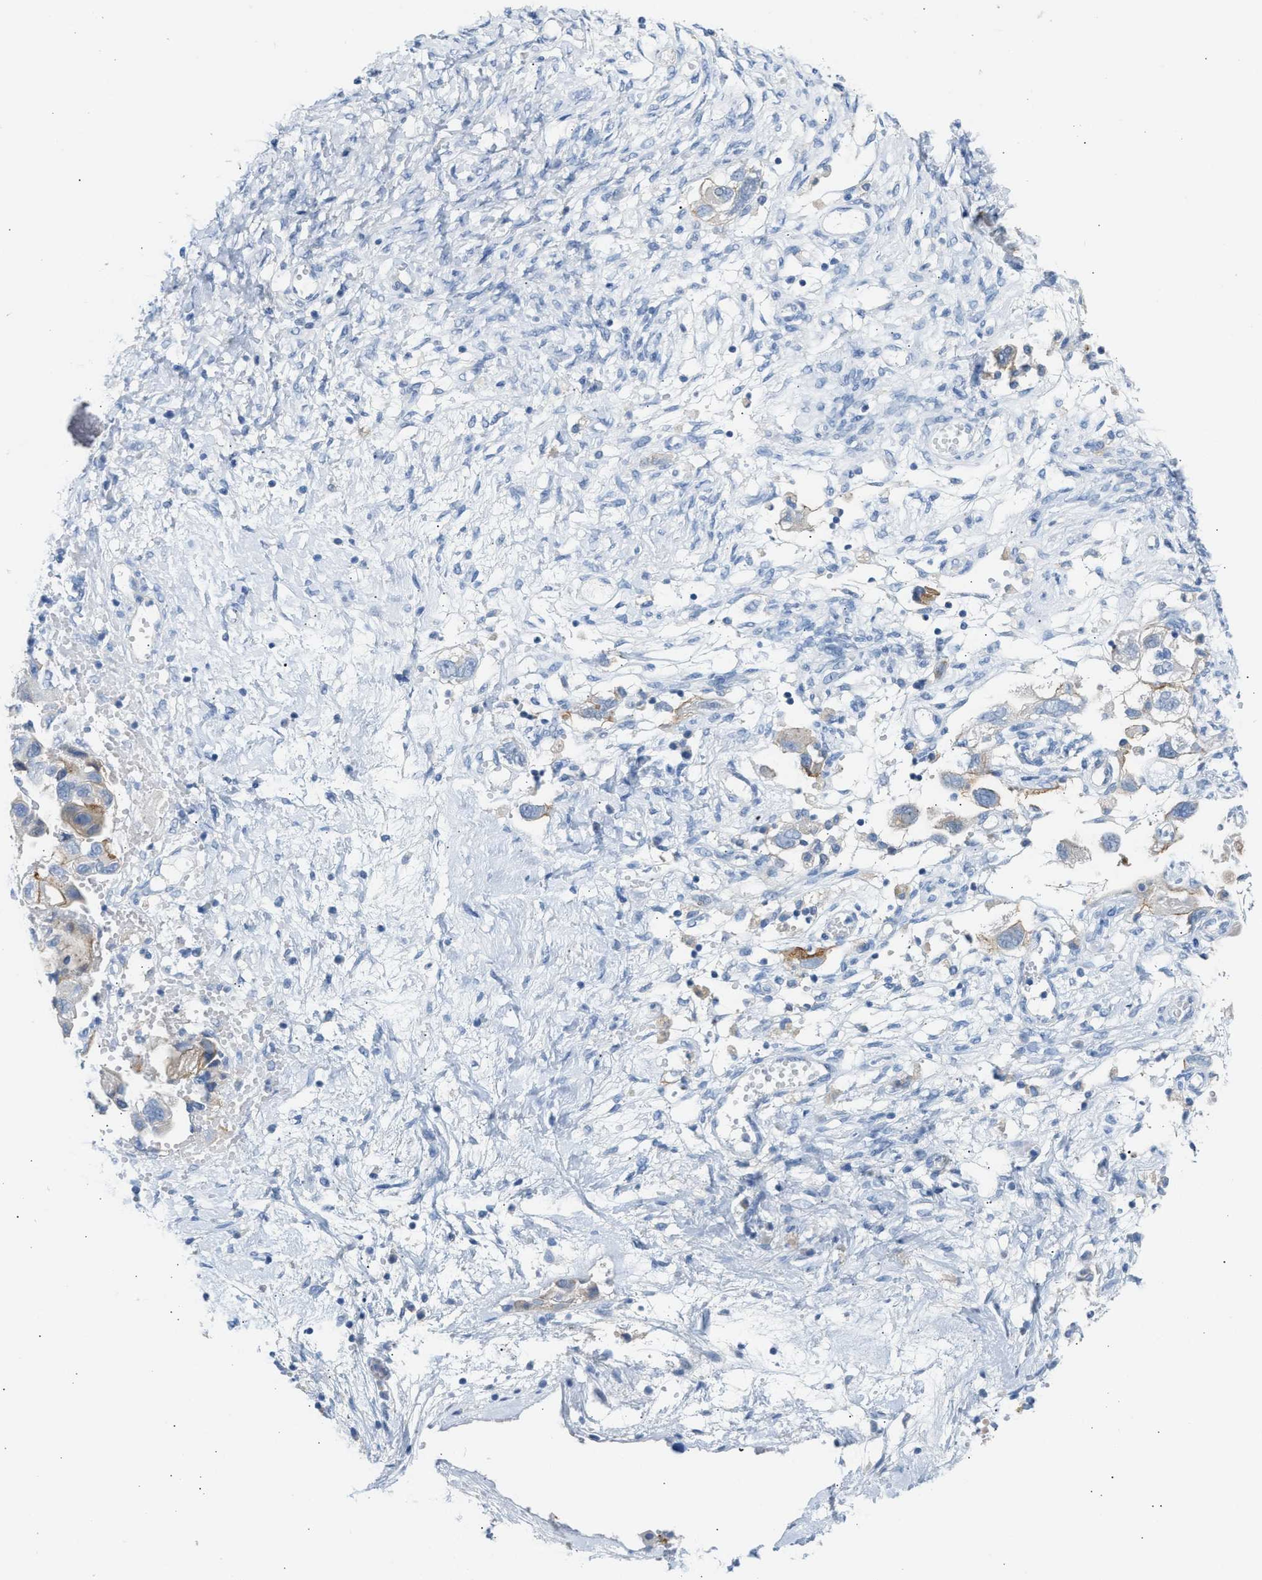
{"staining": {"intensity": "weak", "quantity": "<25%", "location": "cytoplasmic/membranous"}, "tissue": "ovarian cancer", "cell_type": "Tumor cells", "image_type": "cancer", "snomed": [{"axis": "morphology", "description": "Carcinoma, NOS"}, {"axis": "morphology", "description": "Cystadenocarcinoma, serous, NOS"}, {"axis": "topography", "description": "Ovary"}], "caption": "The histopathology image reveals no staining of tumor cells in ovarian cancer. (DAB (3,3'-diaminobenzidine) immunohistochemistry visualized using brightfield microscopy, high magnification).", "gene": "ERBB2", "patient": {"sex": "female", "age": 69}}